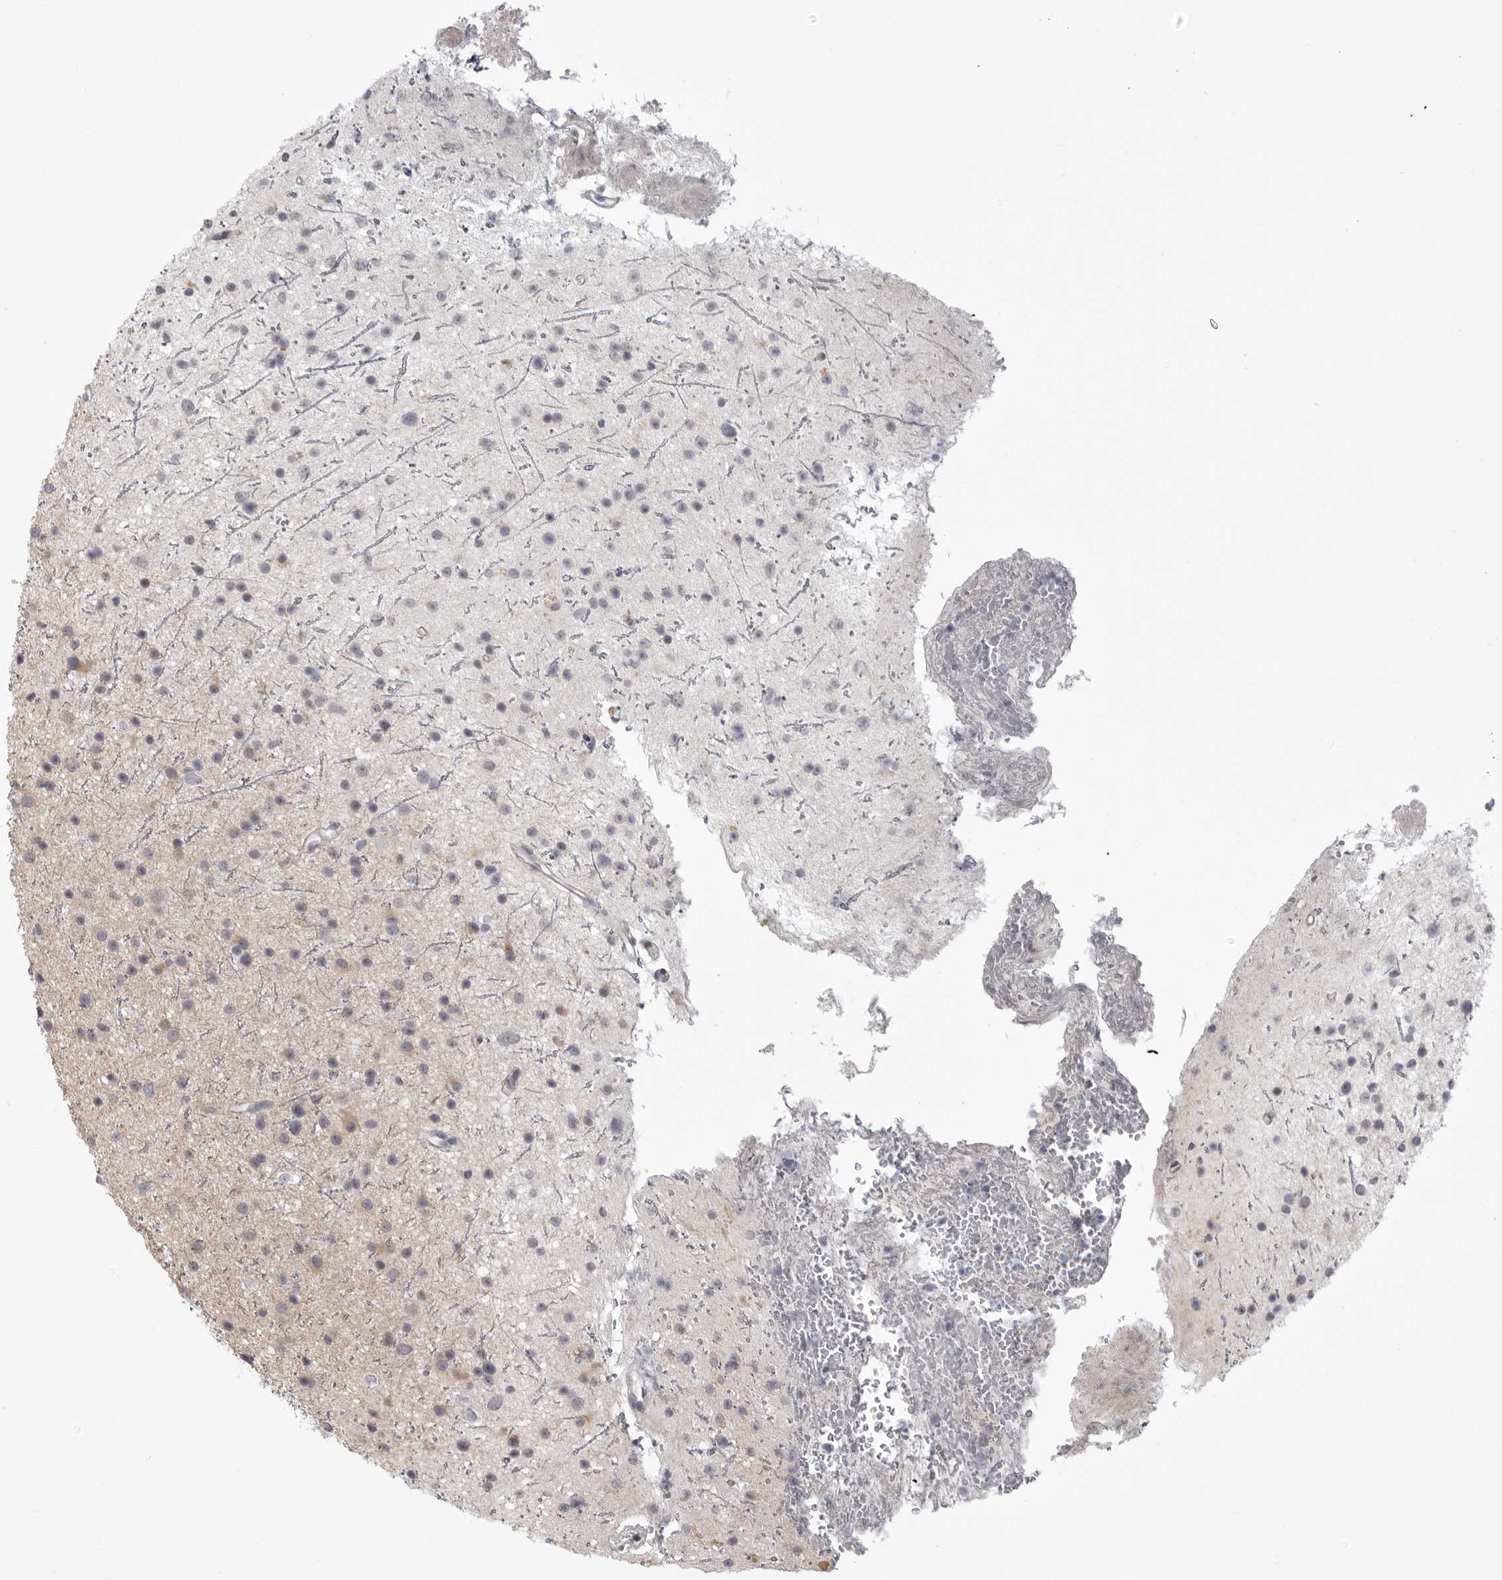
{"staining": {"intensity": "negative", "quantity": "none", "location": "none"}, "tissue": "glioma", "cell_type": "Tumor cells", "image_type": "cancer", "snomed": [{"axis": "morphology", "description": "Glioma, malignant, Low grade"}, {"axis": "topography", "description": "Cerebral cortex"}], "caption": "Malignant low-grade glioma was stained to show a protein in brown. There is no significant expression in tumor cells.", "gene": "NCEH1", "patient": {"sex": "female", "age": 39}}